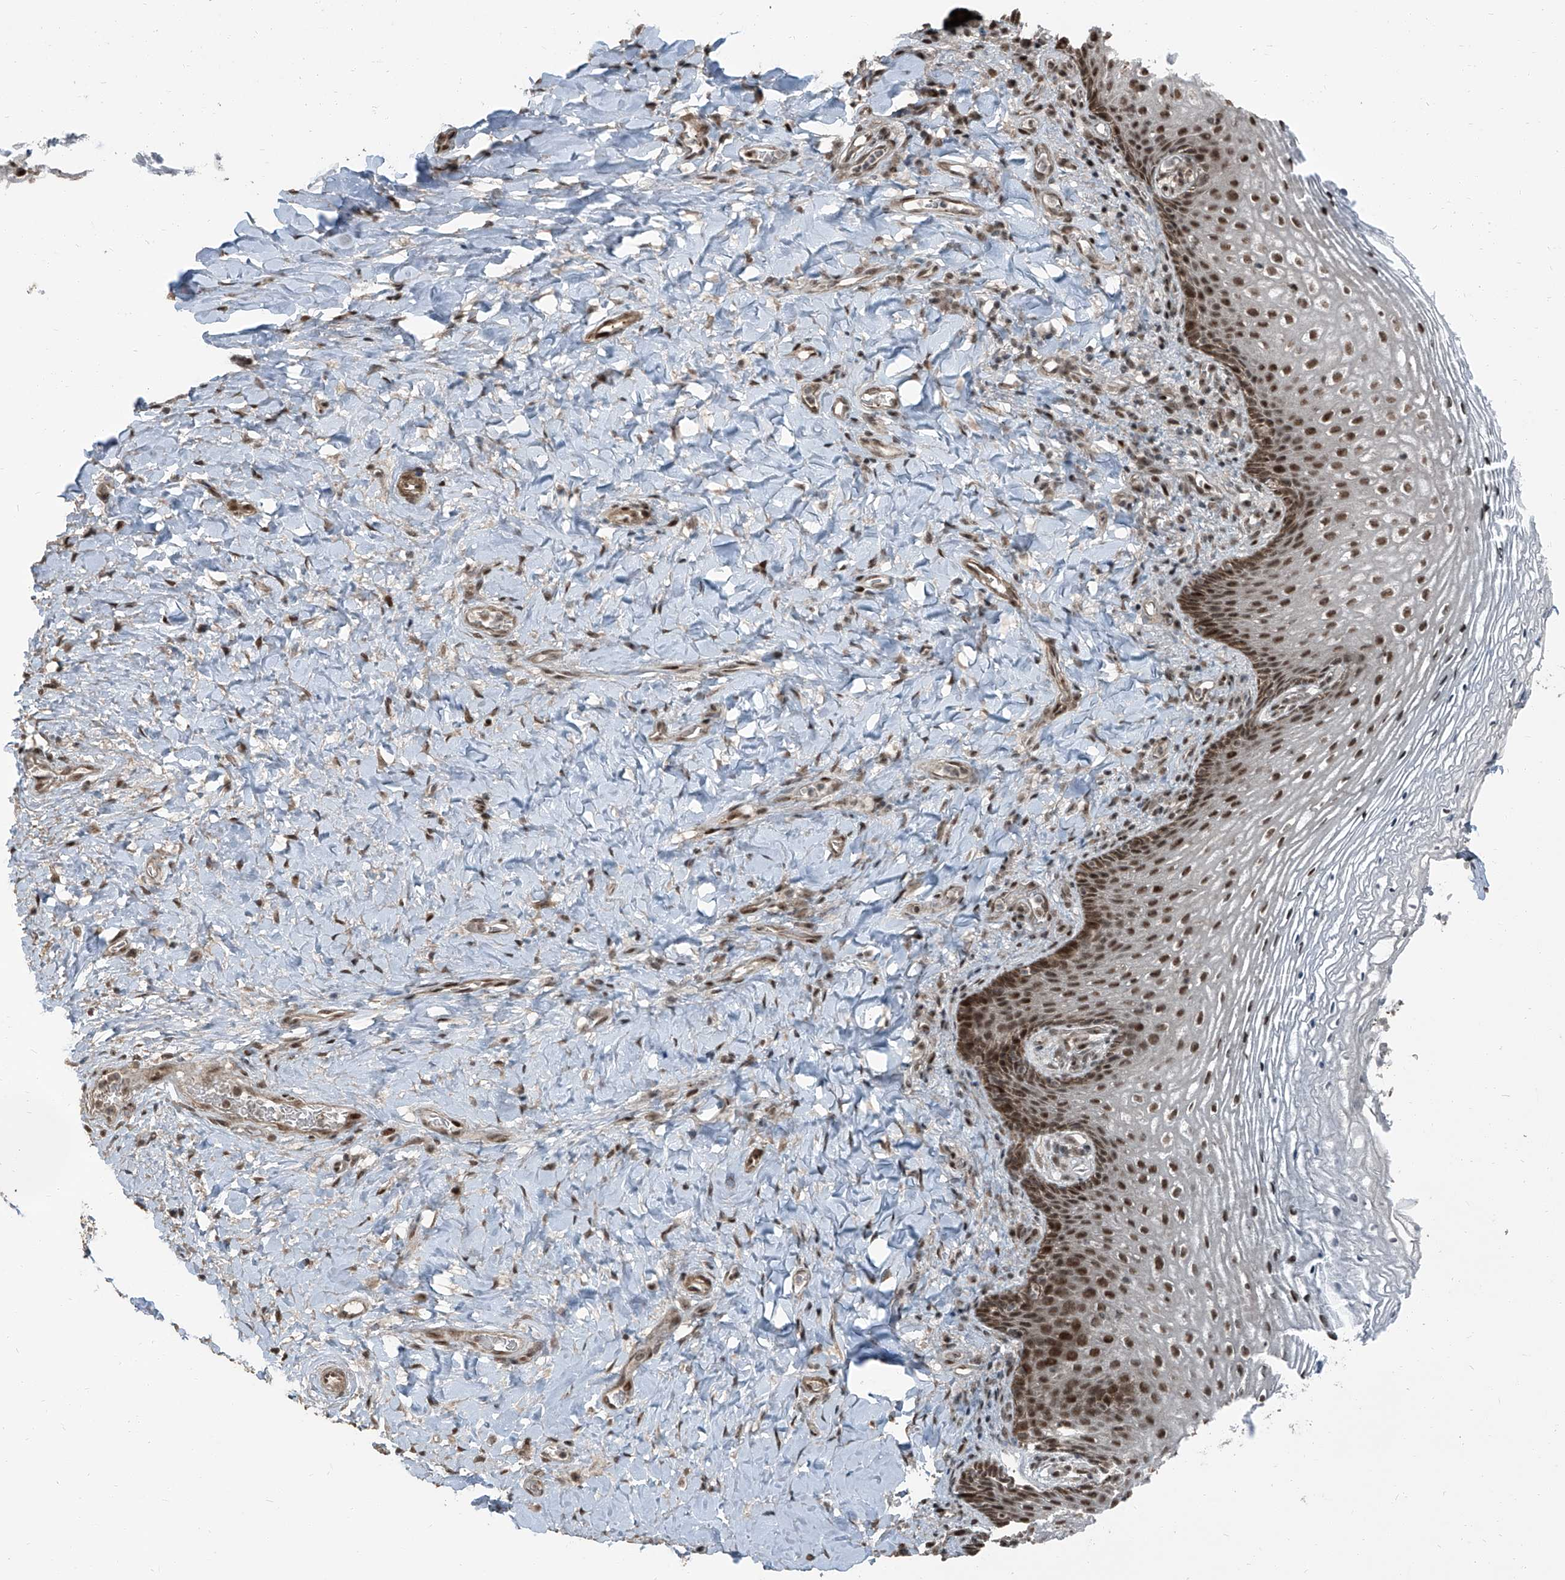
{"staining": {"intensity": "strong", "quantity": ">75%", "location": "nuclear"}, "tissue": "vagina", "cell_type": "Squamous epithelial cells", "image_type": "normal", "snomed": [{"axis": "morphology", "description": "Normal tissue, NOS"}, {"axis": "topography", "description": "Vagina"}], "caption": "Brown immunohistochemical staining in normal human vagina exhibits strong nuclear expression in about >75% of squamous epithelial cells. Nuclei are stained in blue.", "gene": "ZNF570", "patient": {"sex": "female", "age": 60}}